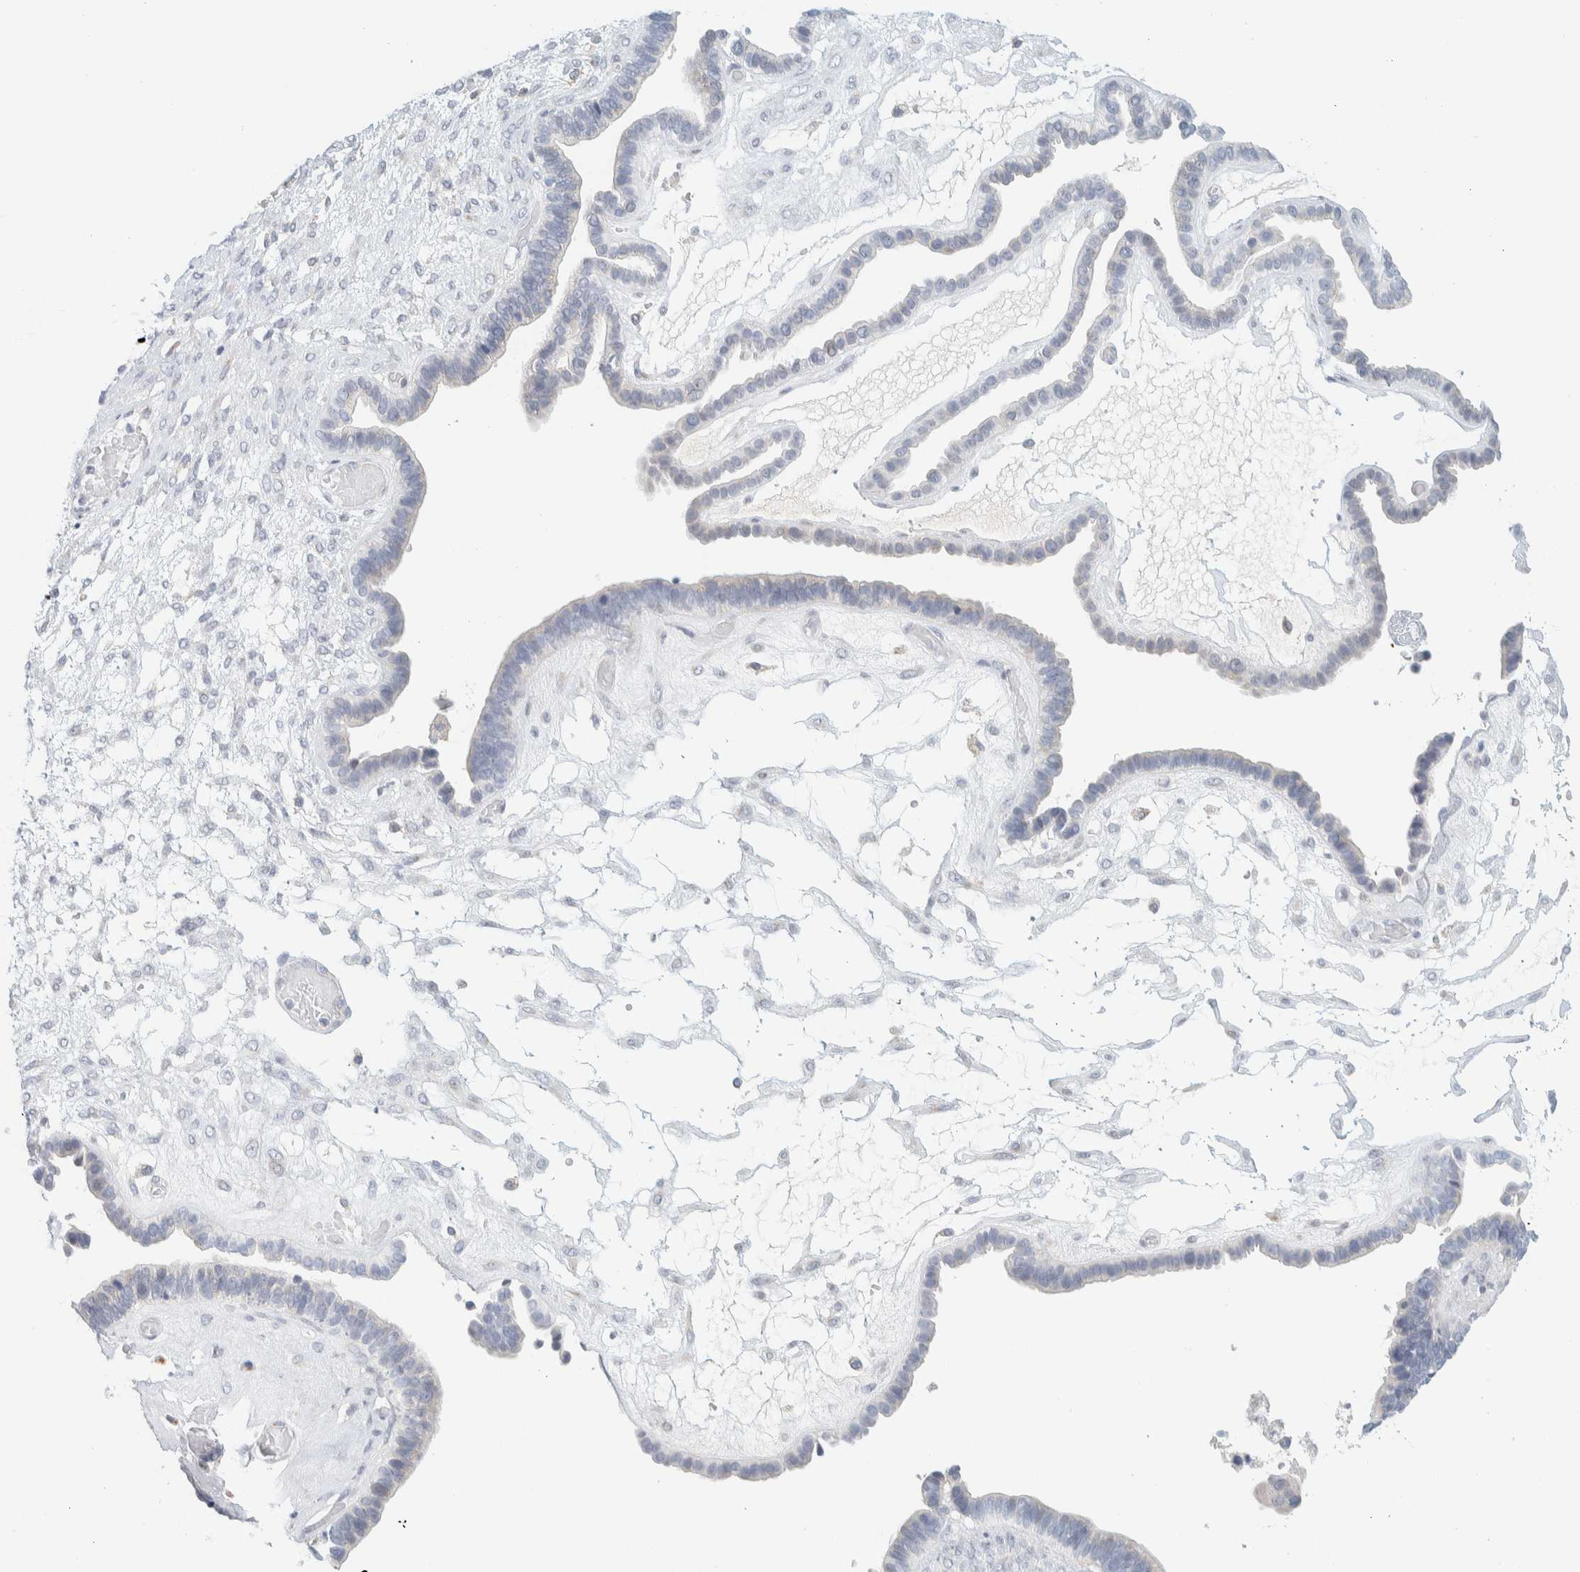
{"staining": {"intensity": "negative", "quantity": "none", "location": "none"}, "tissue": "ovarian cancer", "cell_type": "Tumor cells", "image_type": "cancer", "snomed": [{"axis": "morphology", "description": "Cystadenocarcinoma, serous, NOS"}, {"axis": "topography", "description": "Ovary"}], "caption": "A high-resolution image shows immunohistochemistry staining of ovarian cancer (serous cystadenocarcinoma), which displays no significant expression in tumor cells.", "gene": "SPNS3", "patient": {"sex": "female", "age": 56}}